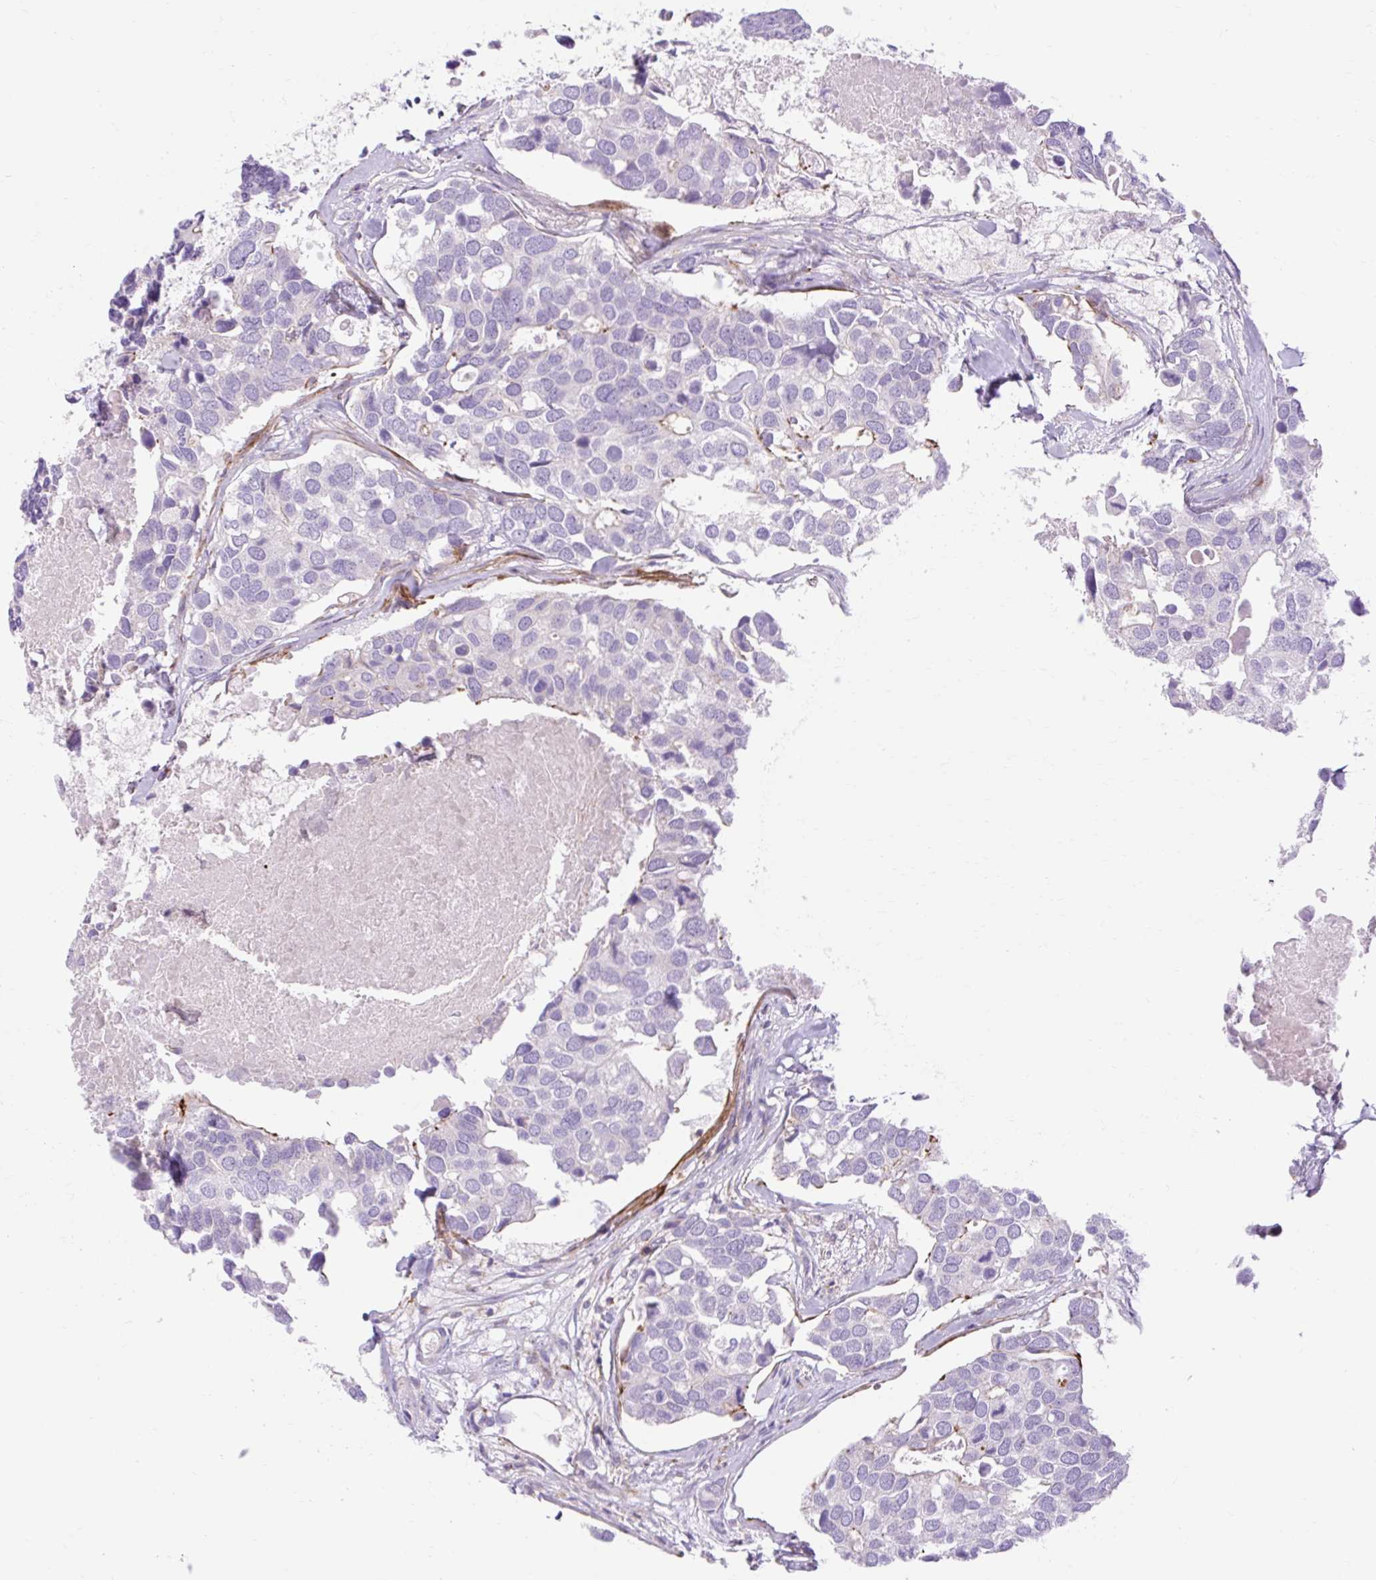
{"staining": {"intensity": "negative", "quantity": "none", "location": "none"}, "tissue": "breast cancer", "cell_type": "Tumor cells", "image_type": "cancer", "snomed": [{"axis": "morphology", "description": "Duct carcinoma"}, {"axis": "topography", "description": "Breast"}], "caption": "An immunohistochemistry (IHC) histopathology image of breast cancer (invasive ductal carcinoma) is shown. There is no staining in tumor cells of breast cancer (invasive ductal carcinoma).", "gene": "CORO7-PAM16", "patient": {"sex": "female", "age": 83}}